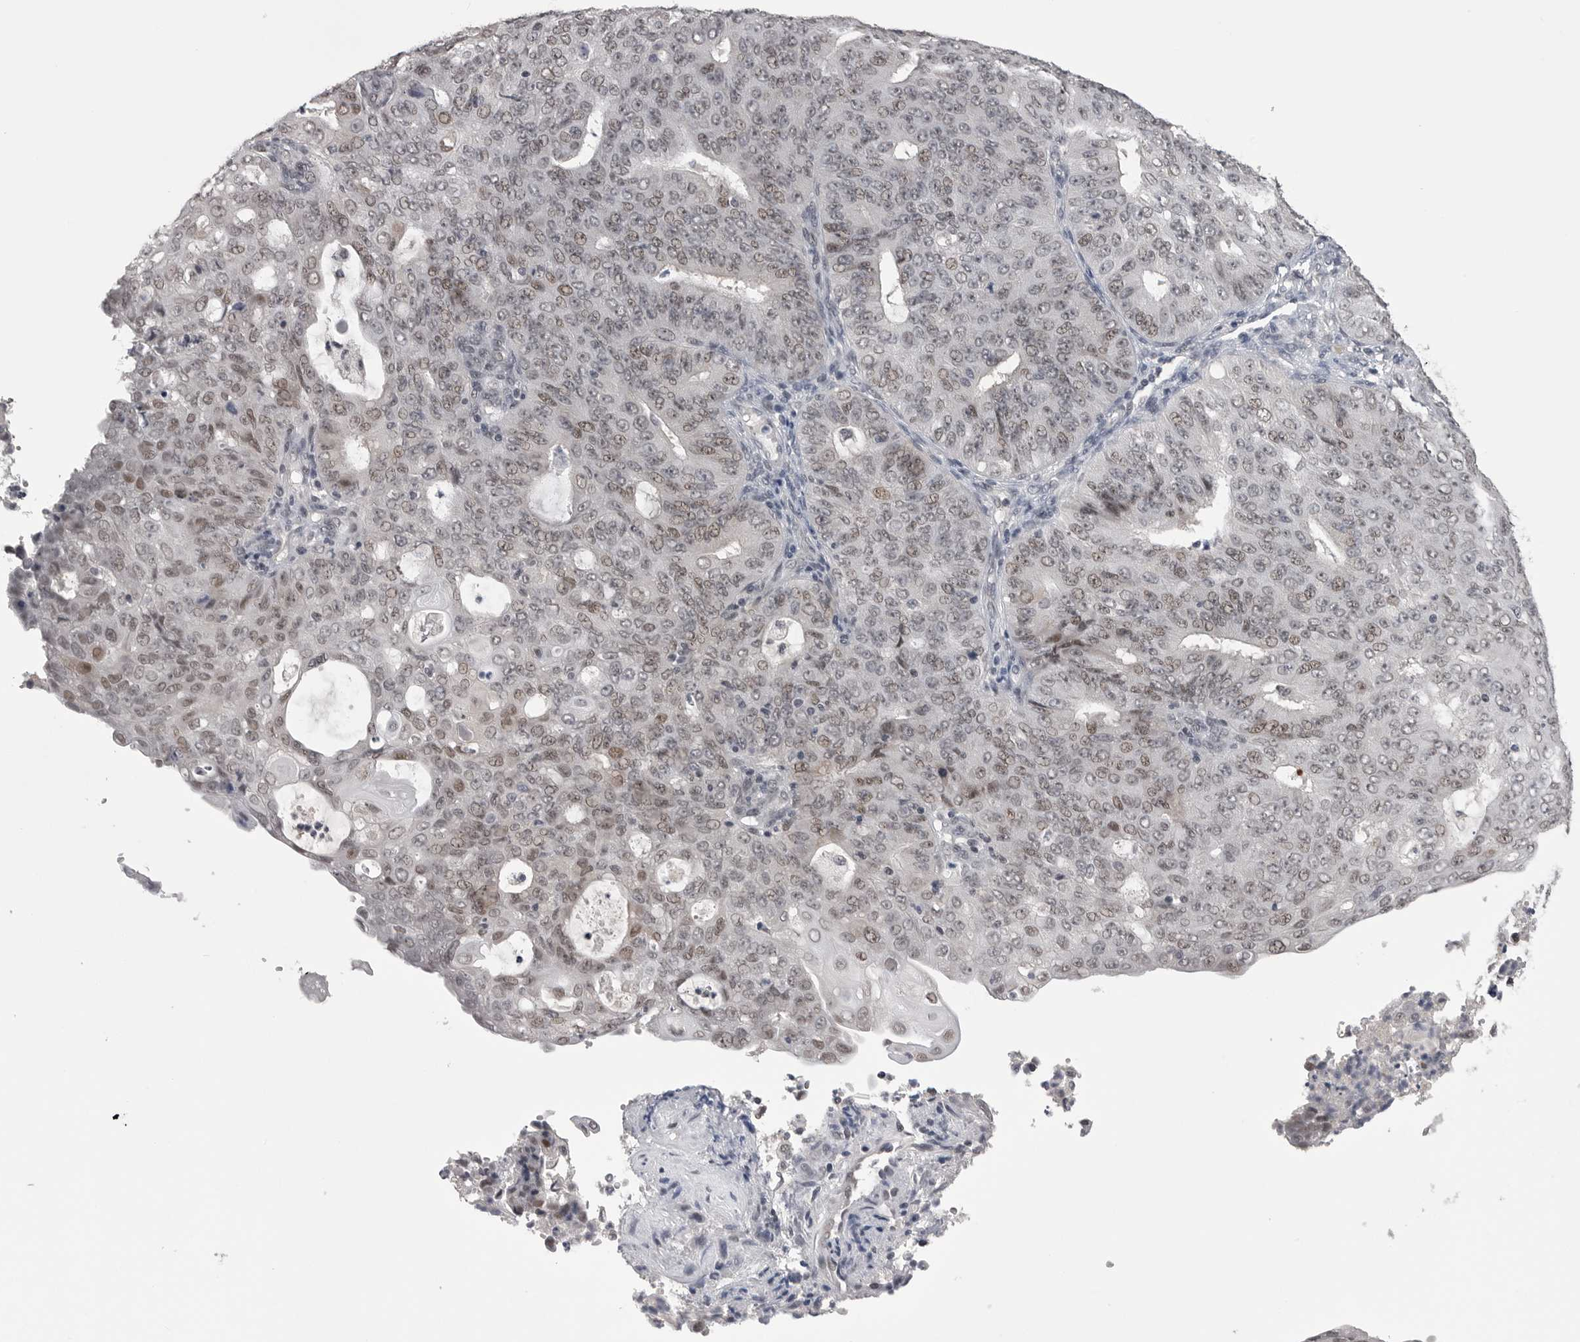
{"staining": {"intensity": "weak", "quantity": ">75%", "location": "nuclear"}, "tissue": "endometrial cancer", "cell_type": "Tumor cells", "image_type": "cancer", "snomed": [{"axis": "morphology", "description": "Adenocarcinoma, NOS"}, {"axis": "topography", "description": "Endometrium"}], "caption": "Endometrial cancer (adenocarcinoma) stained with a protein marker shows weak staining in tumor cells.", "gene": "DLG2", "patient": {"sex": "female", "age": 32}}